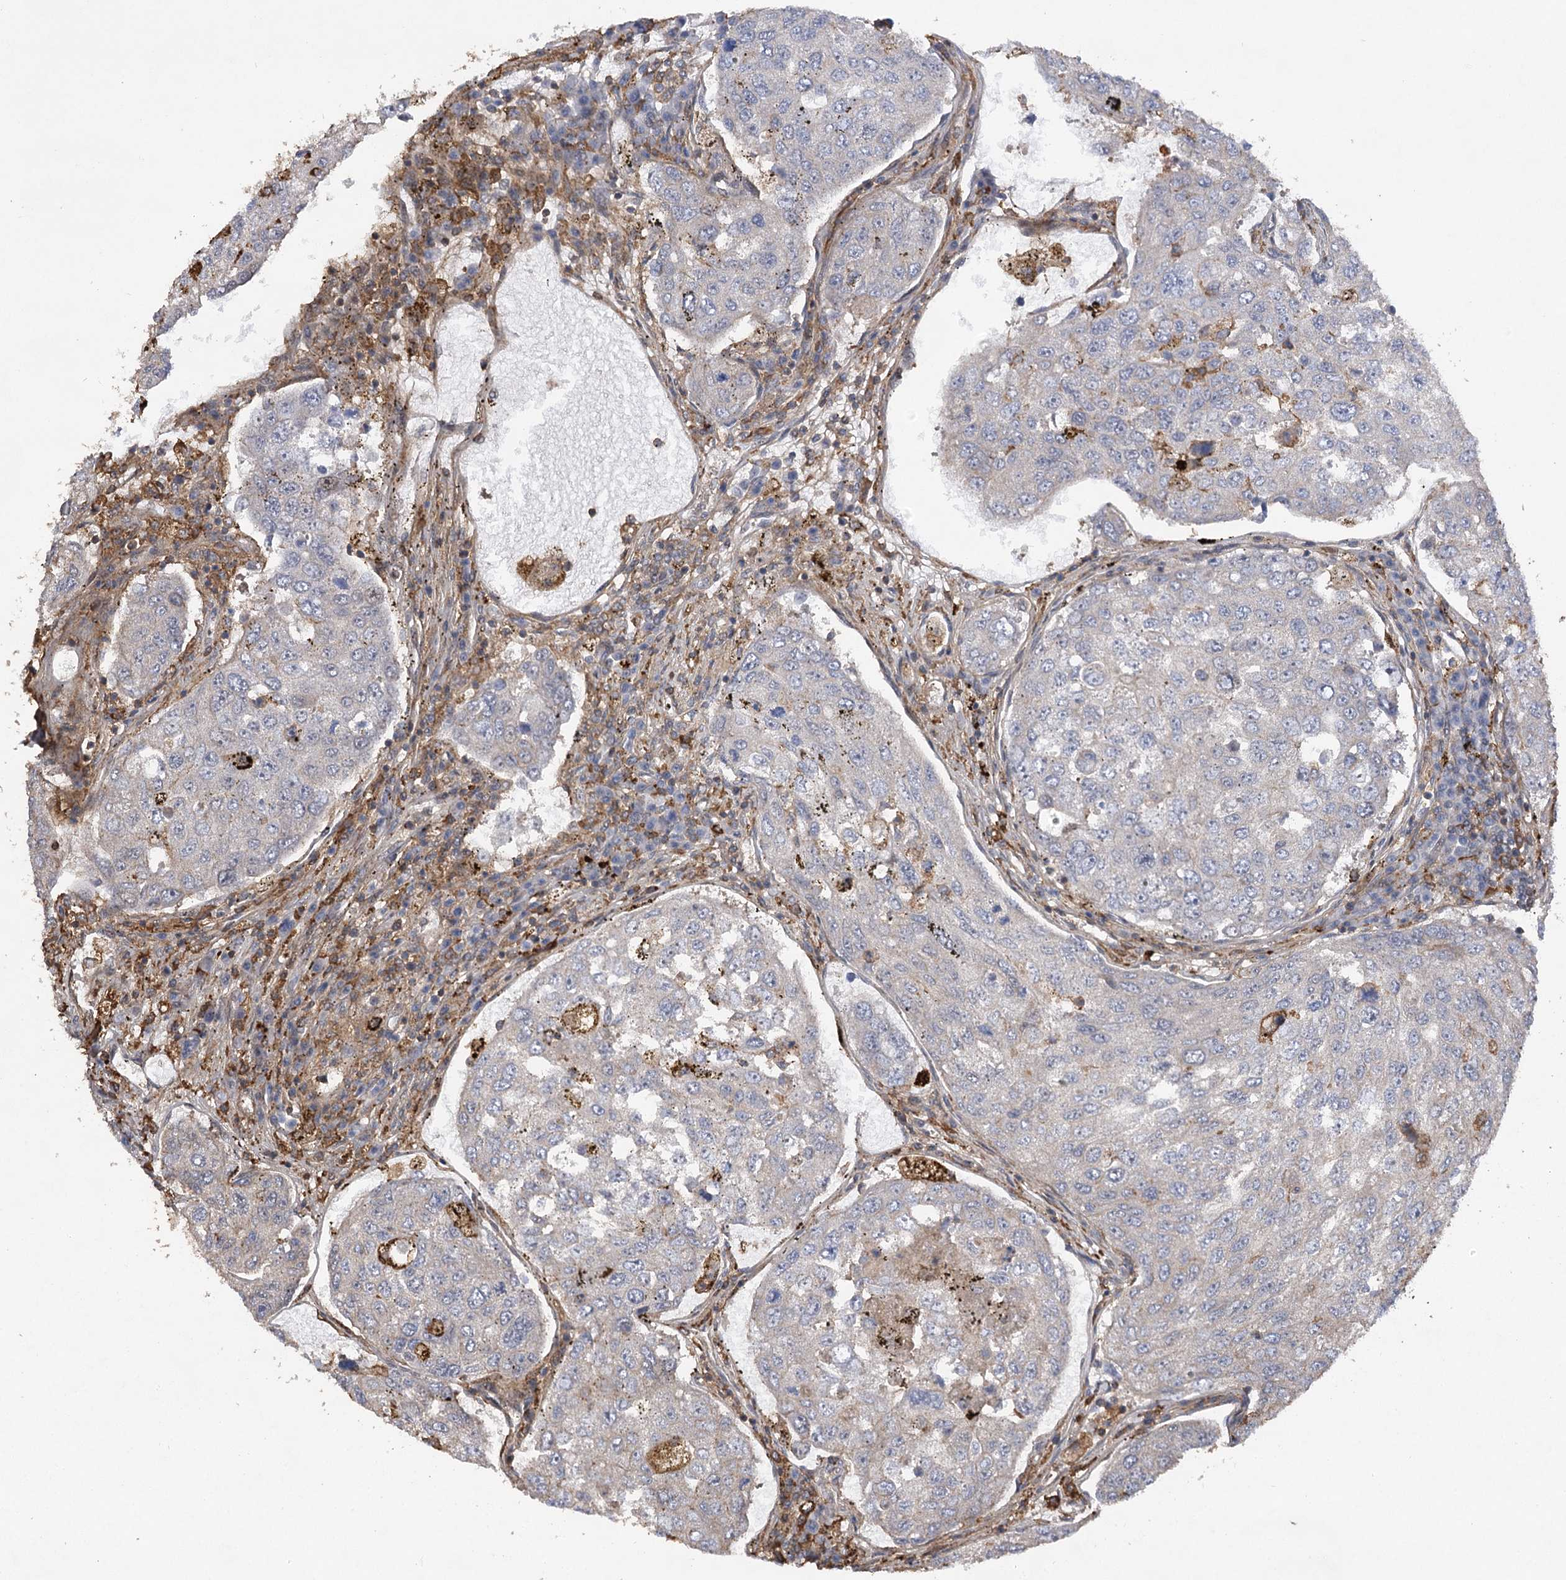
{"staining": {"intensity": "negative", "quantity": "none", "location": "none"}, "tissue": "urothelial cancer", "cell_type": "Tumor cells", "image_type": "cancer", "snomed": [{"axis": "morphology", "description": "Urothelial carcinoma, High grade"}, {"axis": "topography", "description": "Lymph node"}, {"axis": "topography", "description": "Urinary bladder"}], "caption": "Urothelial carcinoma (high-grade) stained for a protein using immunohistochemistry (IHC) displays no positivity tumor cells.", "gene": "OBSL1", "patient": {"sex": "male", "age": 51}}